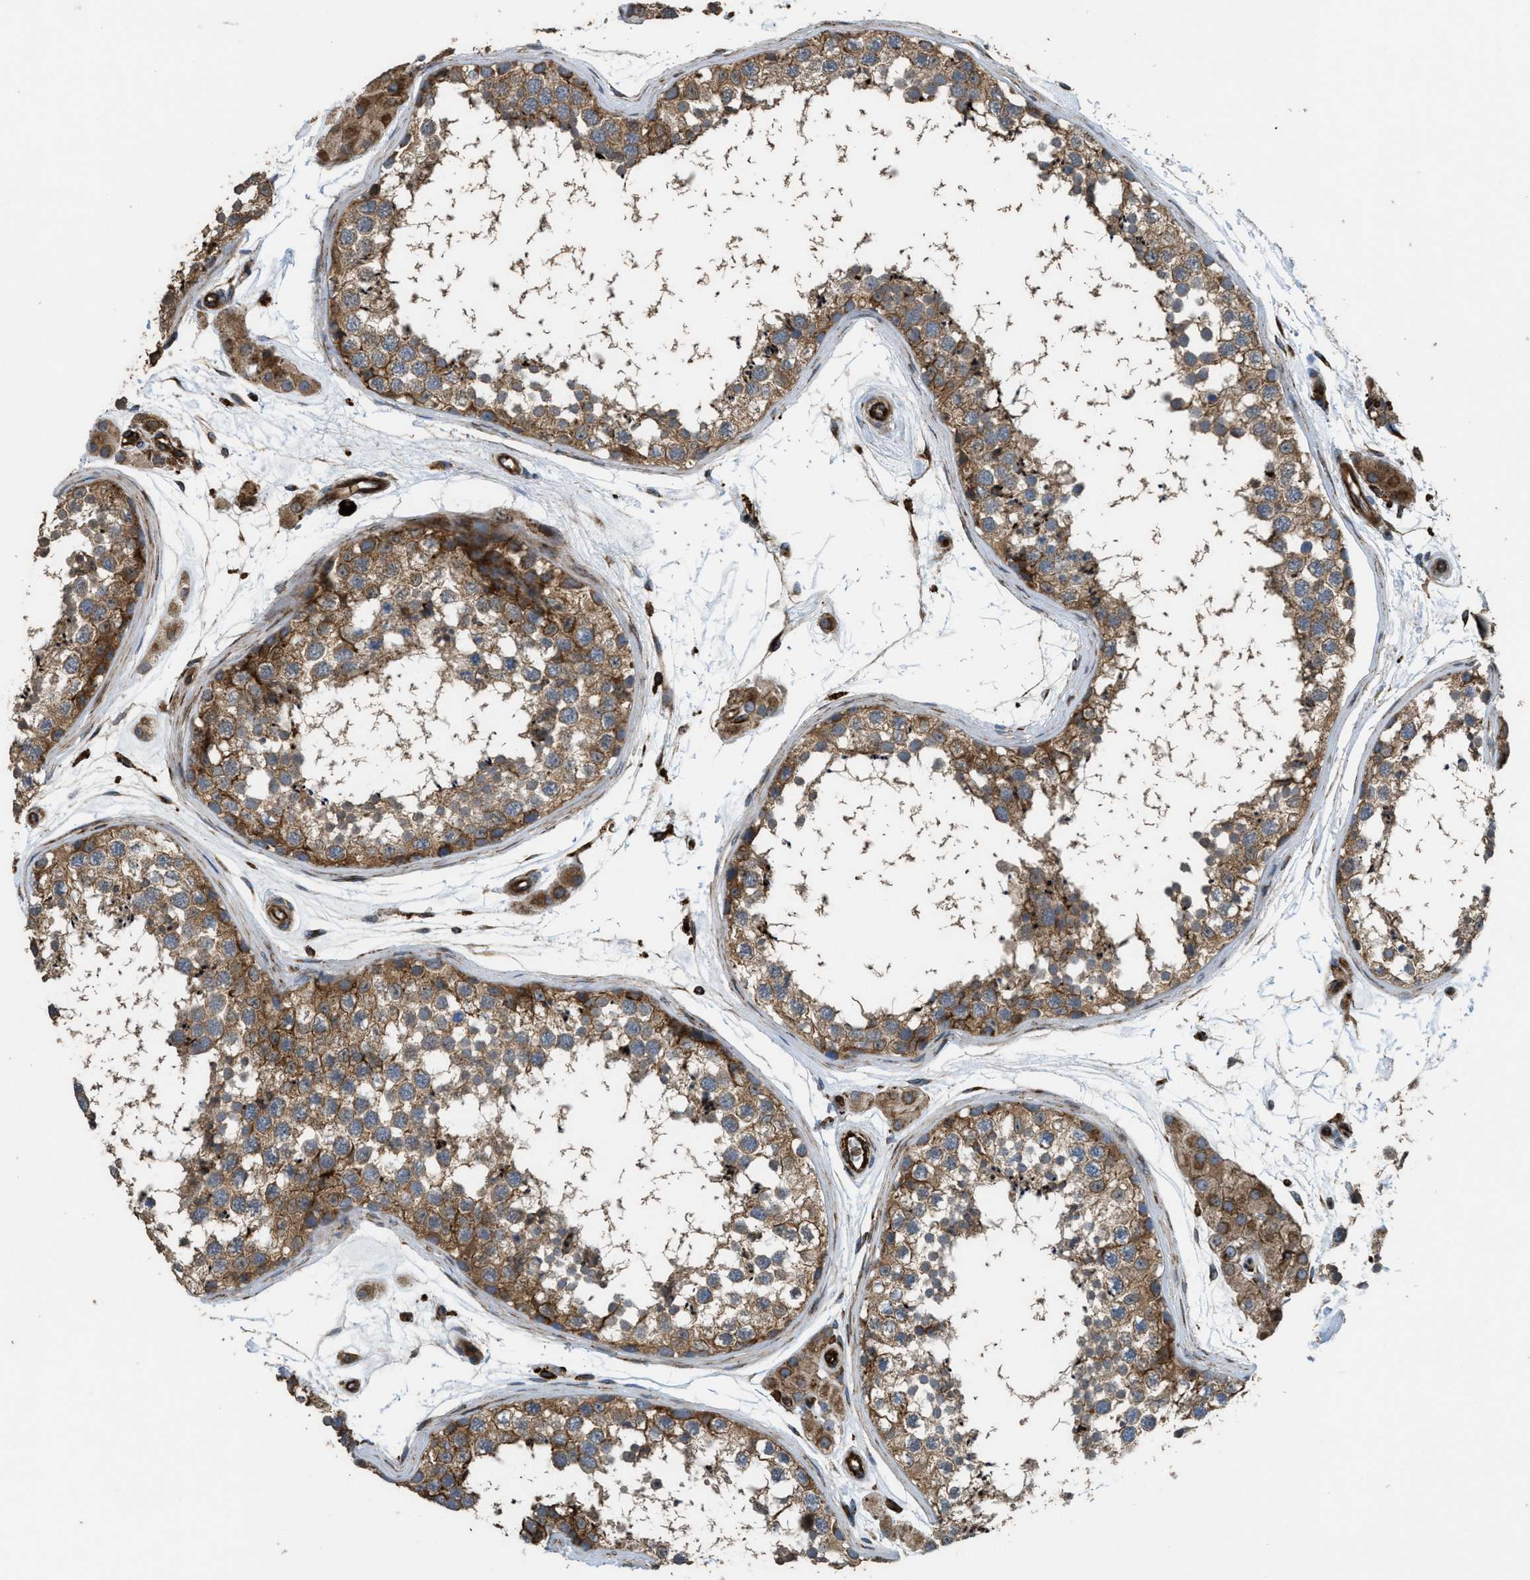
{"staining": {"intensity": "moderate", "quantity": ">75%", "location": "cytoplasmic/membranous"}, "tissue": "testis", "cell_type": "Cells in seminiferous ducts", "image_type": "normal", "snomed": [{"axis": "morphology", "description": "Normal tissue, NOS"}, {"axis": "topography", "description": "Testis"}], "caption": "Protein expression by IHC demonstrates moderate cytoplasmic/membranous staining in approximately >75% of cells in seminiferous ducts in benign testis. (DAB IHC with brightfield microscopy, high magnification).", "gene": "EGLN1", "patient": {"sex": "male", "age": 56}}